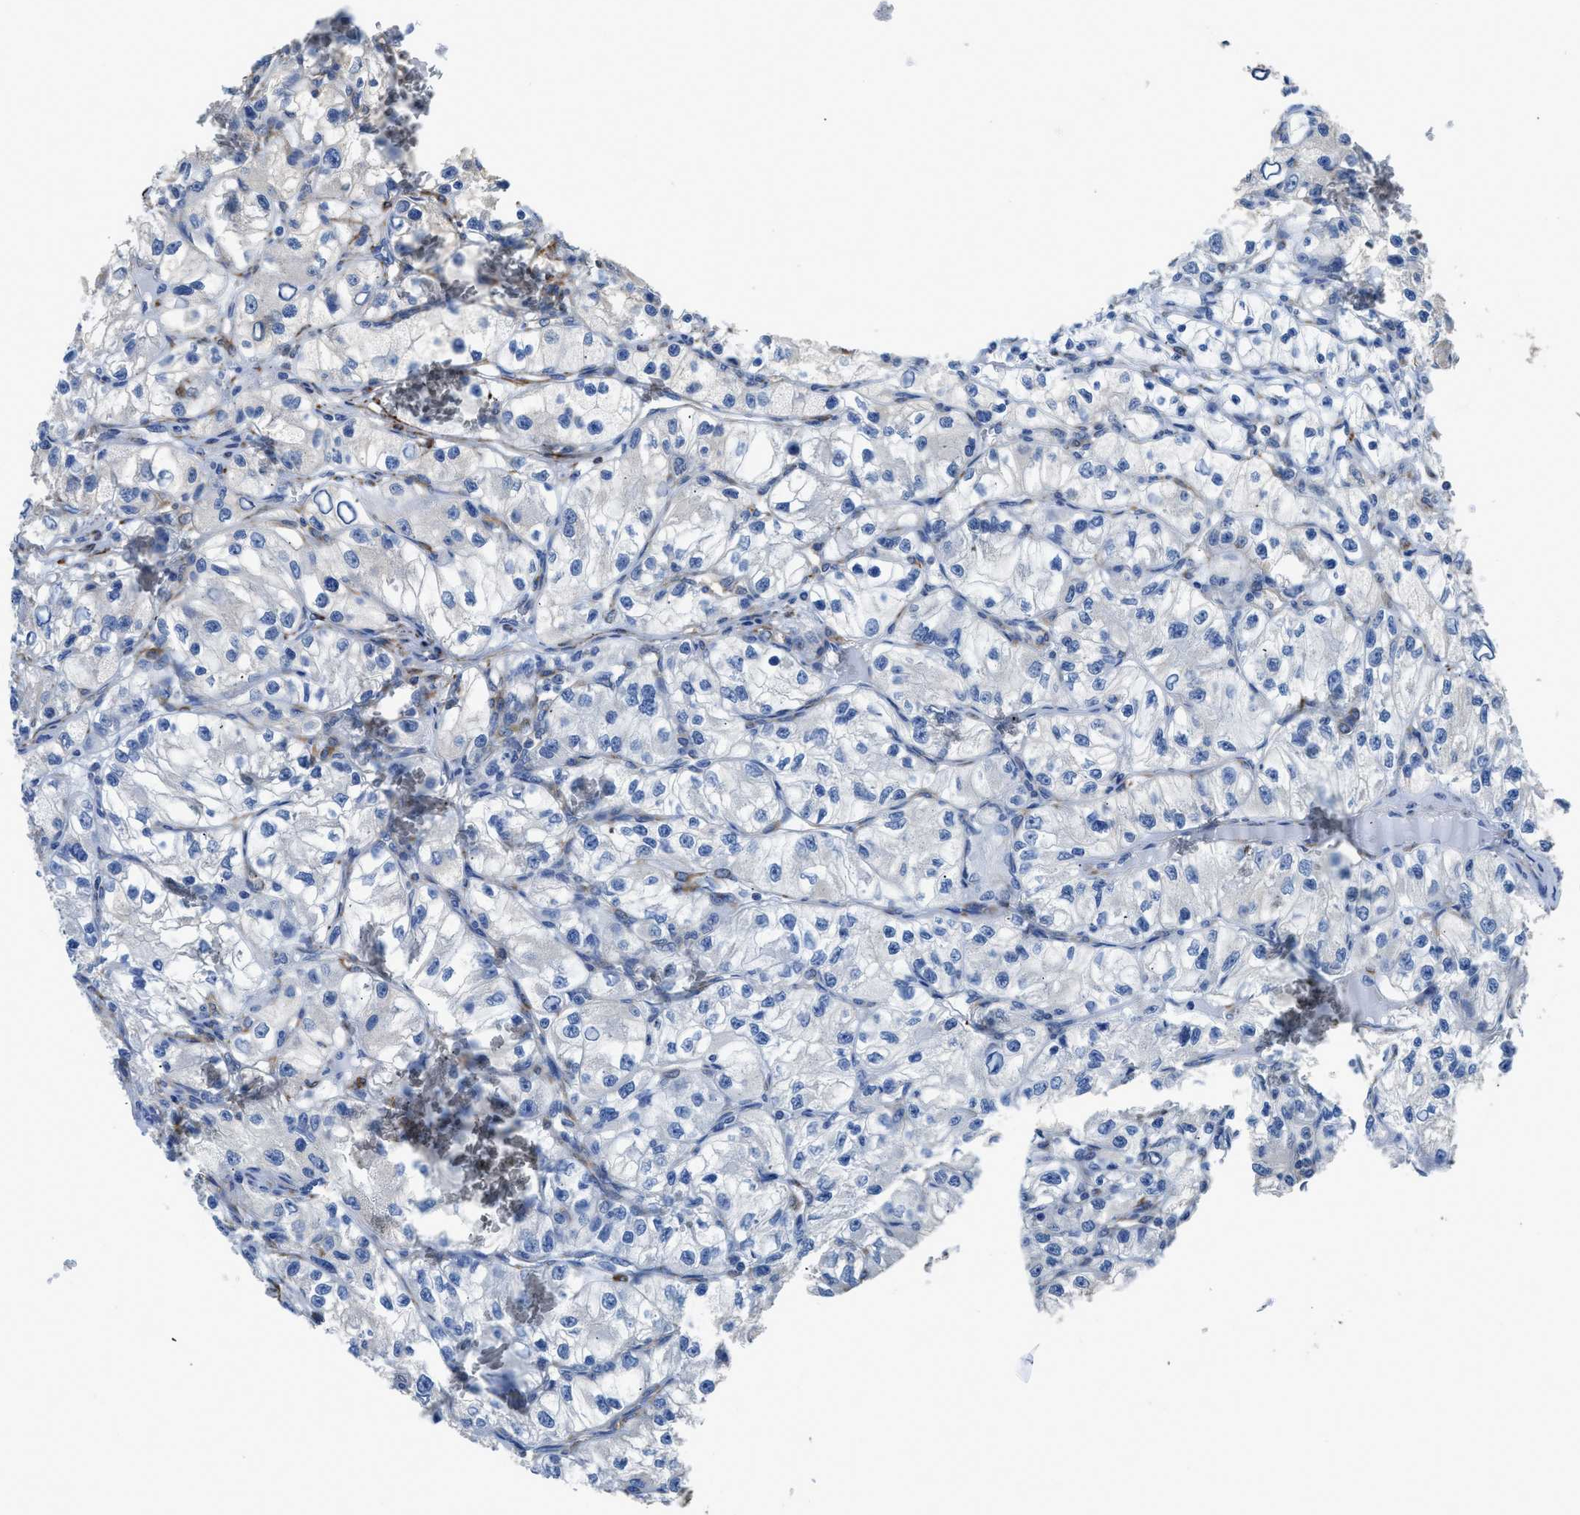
{"staining": {"intensity": "negative", "quantity": "none", "location": "none"}, "tissue": "renal cancer", "cell_type": "Tumor cells", "image_type": "cancer", "snomed": [{"axis": "morphology", "description": "Adenocarcinoma, NOS"}, {"axis": "topography", "description": "Kidney"}], "caption": "Human renal cancer stained for a protein using immunohistochemistry (IHC) exhibits no expression in tumor cells.", "gene": "ZSWIM5", "patient": {"sex": "female", "age": 57}}